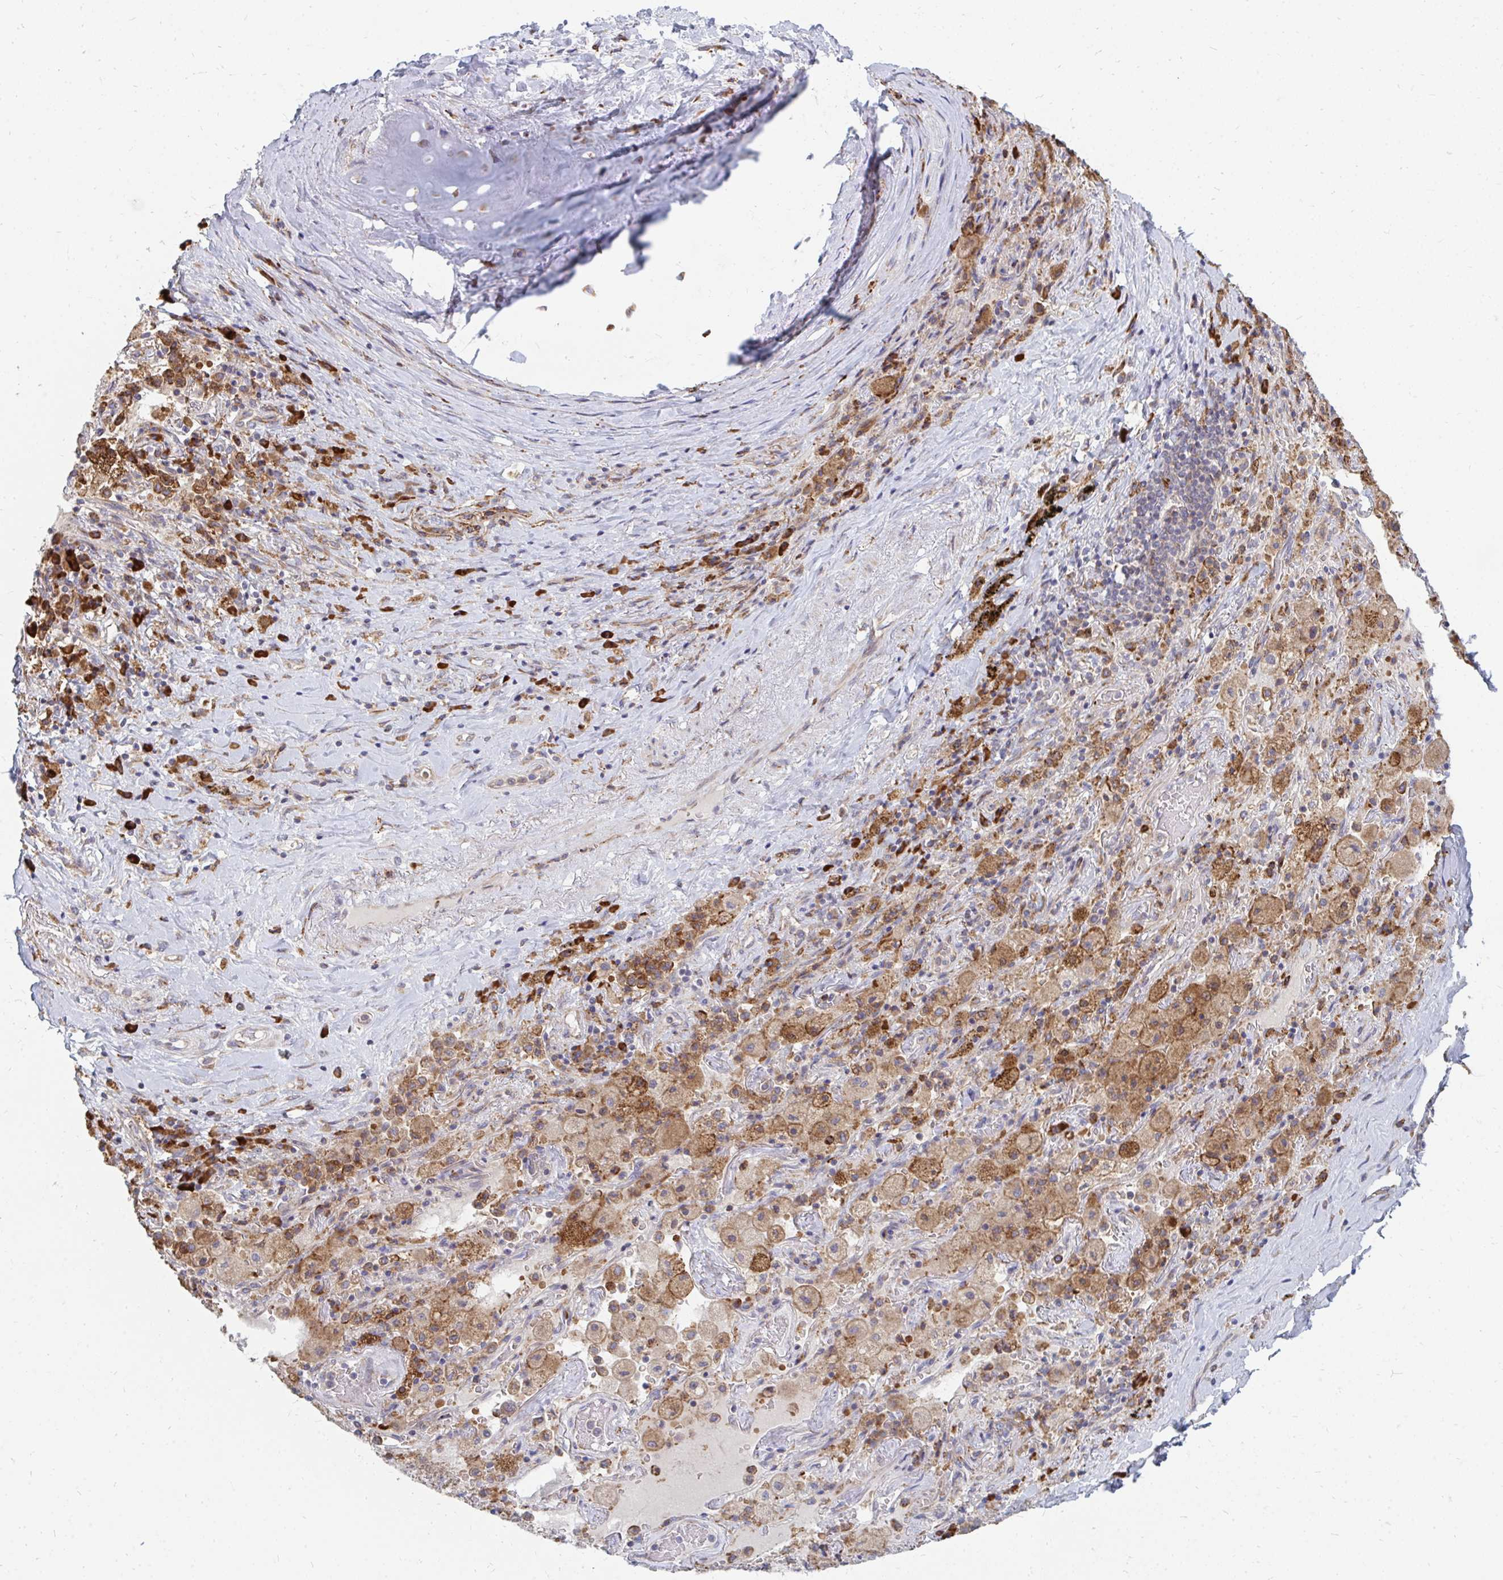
{"staining": {"intensity": "moderate", "quantity": "<25%", "location": "cytoplasmic/membranous"}, "tissue": "adipose tissue", "cell_type": "Adipocytes", "image_type": "normal", "snomed": [{"axis": "morphology", "description": "Normal tissue, NOS"}, {"axis": "topography", "description": "Cartilage tissue"}, {"axis": "topography", "description": "Bronchus"}], "caption": "Benign adipose tissue shows moderate cytoplasmic/membranous positivity in approximately <25% of adipocytes.", "gene": "PPP1R13L", "patient": {"sex": "male", "age": 64}}